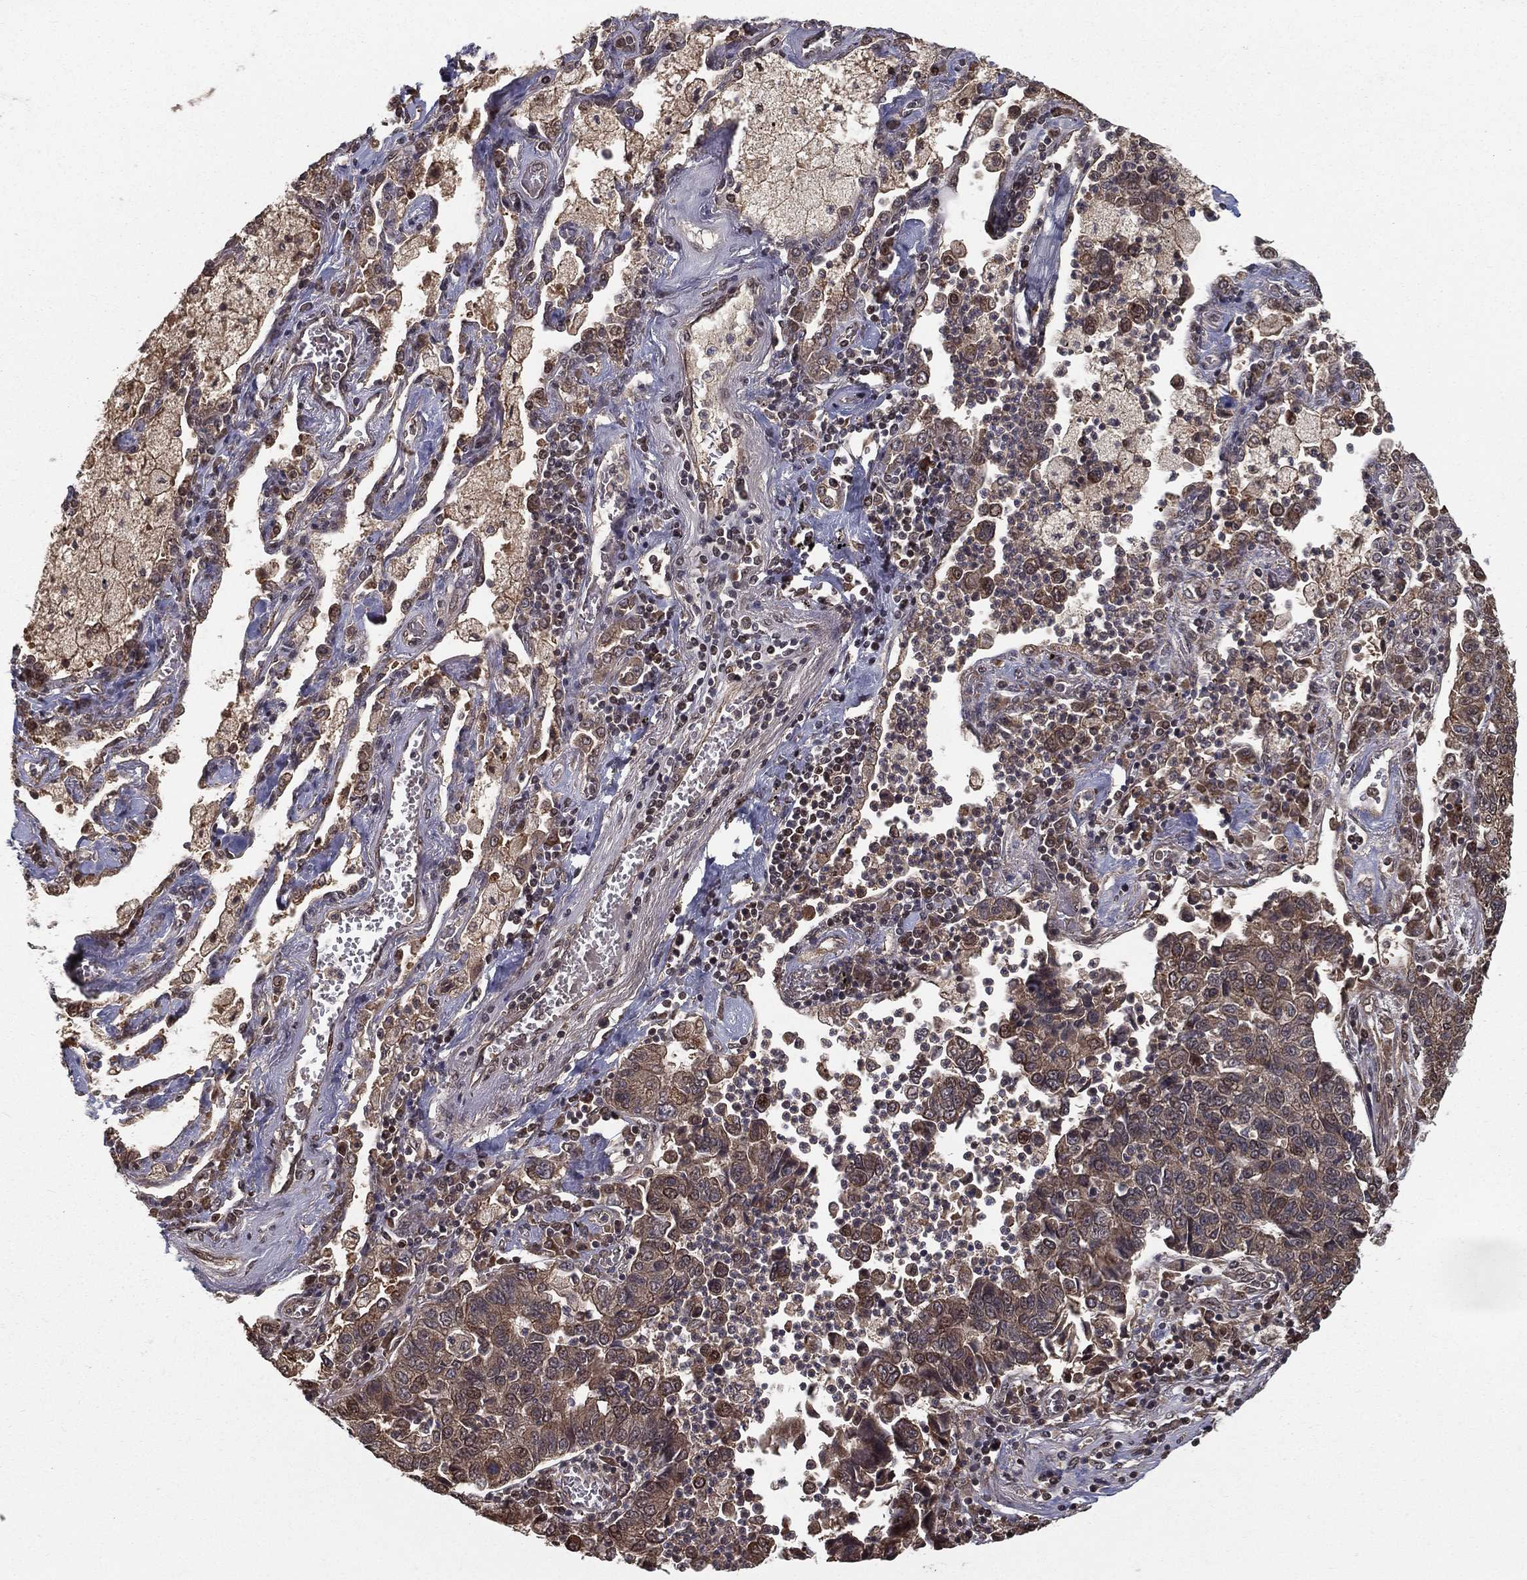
{"staining": {"intensity": "moderate", "quantity": "<25%", "location": "cytoplasmic/membranous"}, "tissue": "lung cancer", "cell_type": "Tumor cells", "image_type": "cancer", "snomed": [{"axis": "morphology", "description": "Adenocarcinoma, NOS"}, {"axis": "topography", "description": "Lung"}], "caption": "Immunohistochemistry (IHC) (DAB (3,3'-diaminobenzidine)) staining of human adenocarcinoma (lung) shows moderate cytoplasmic/membranous protein staining in about <25% of tumor cells.", "gene": "SLC6A6", "patient": {"sex": "female", "age": 57}}